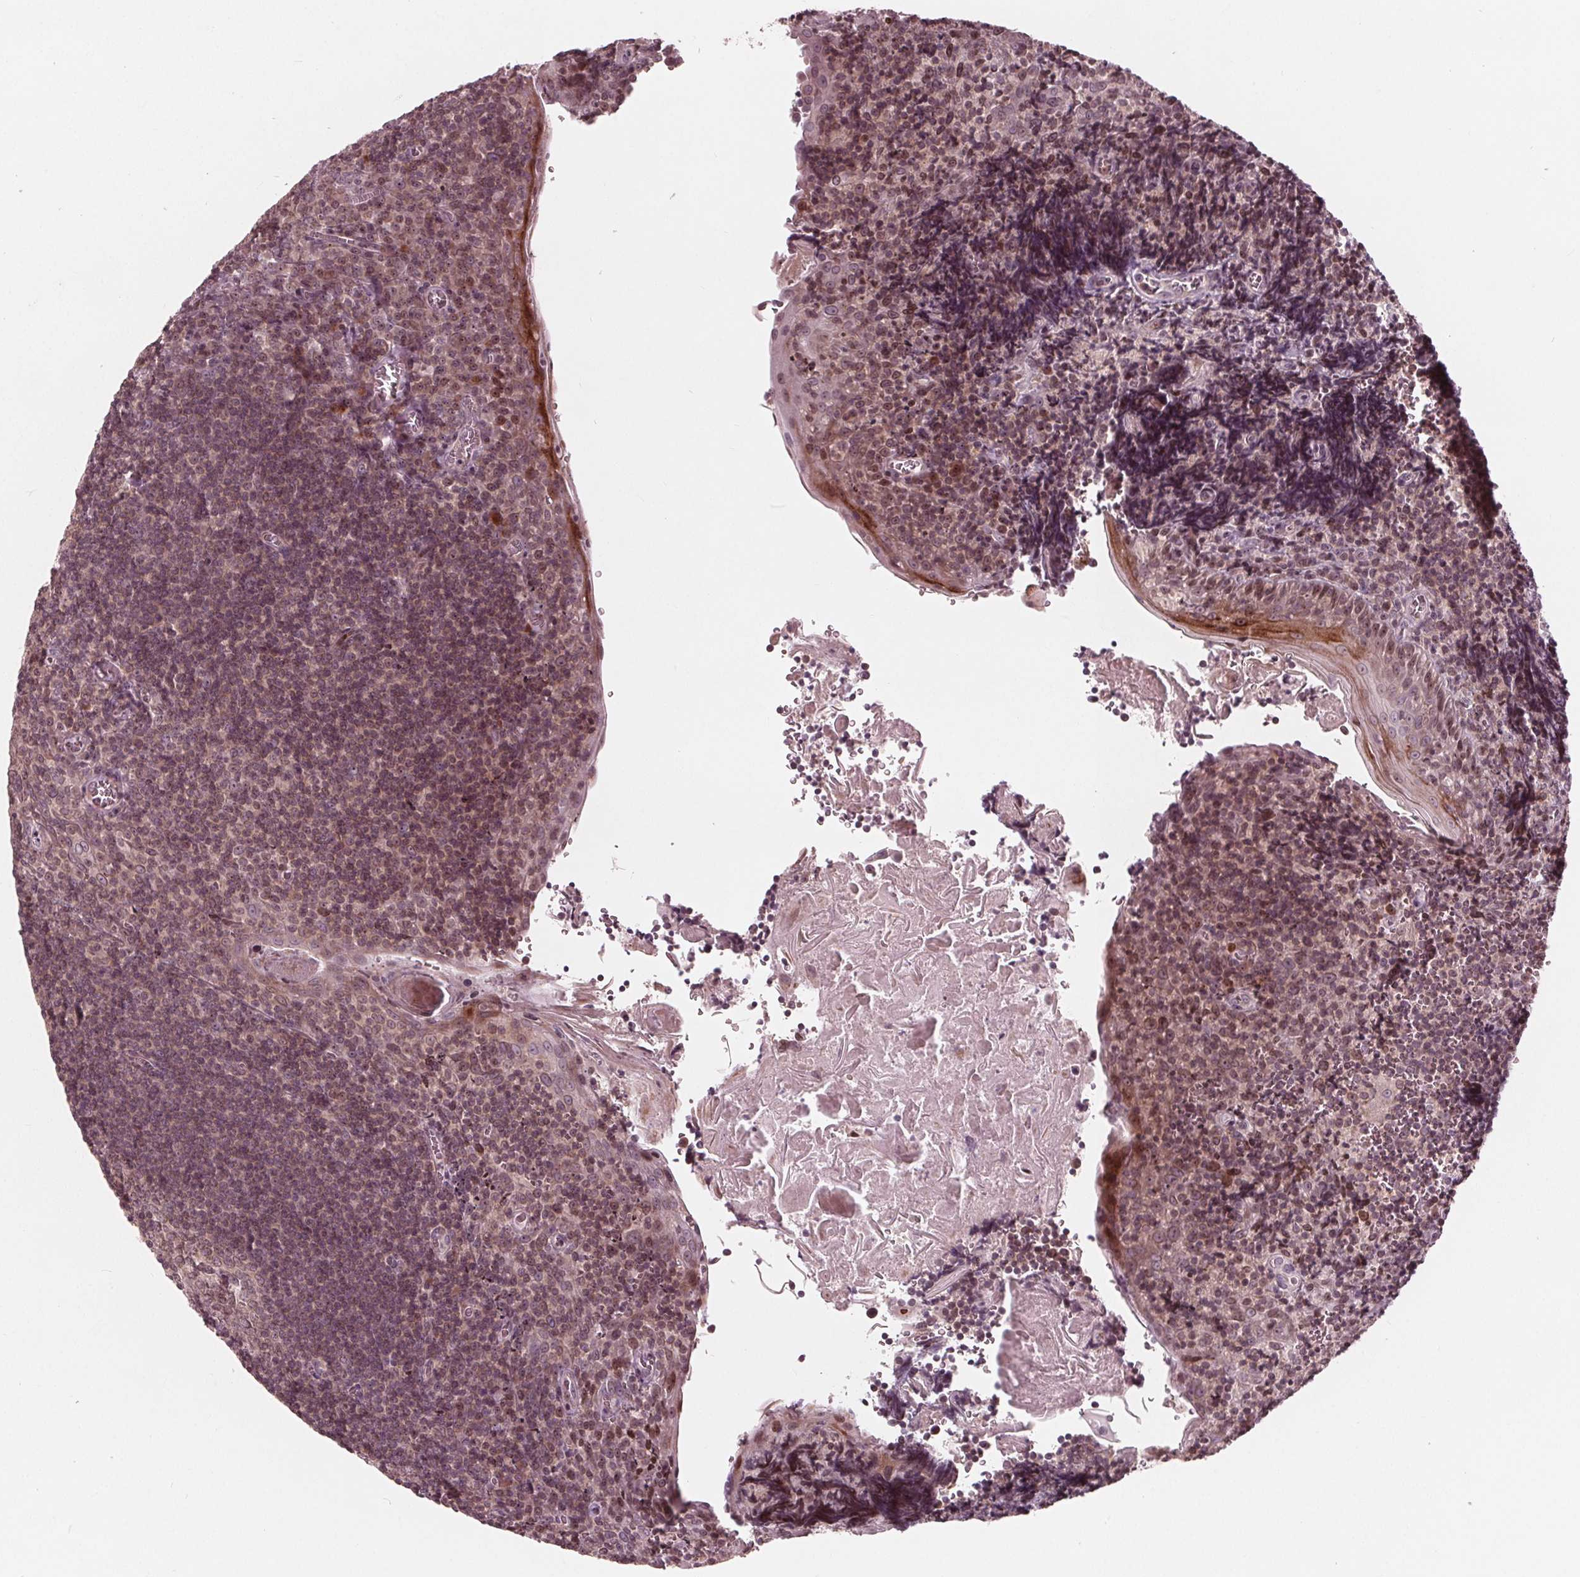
{"staining": {"intensity": "moderate", "quantity": ">75%", "location": "cytoplasmic/membranous,nuclear"}, "tissue": "tonsil", "cell_type": "Germinal center cells", "image_type": "normal", "snomed": [{"axis": "morphology", "description": "Normal tissue, NOS"}, {"axis": "morphology", "description": "Inflammation, NOS"}, {"axis": "topography", "description": "Tonsil"}], "caption": "Immunohistochemical staining of normal human tonsil exhibits medium levels of moderate cytoplasmic/membranous,nuclear staining in about >75% of germinal center cells. The protein is stained brown, and the nuclei are stained in blue (DAB (3,3'-diaminobenzidine) IHC with brightfield microscopy, high magnification).", "gene": "NUP210", "patient": {"sex": "female", "age": 31}}